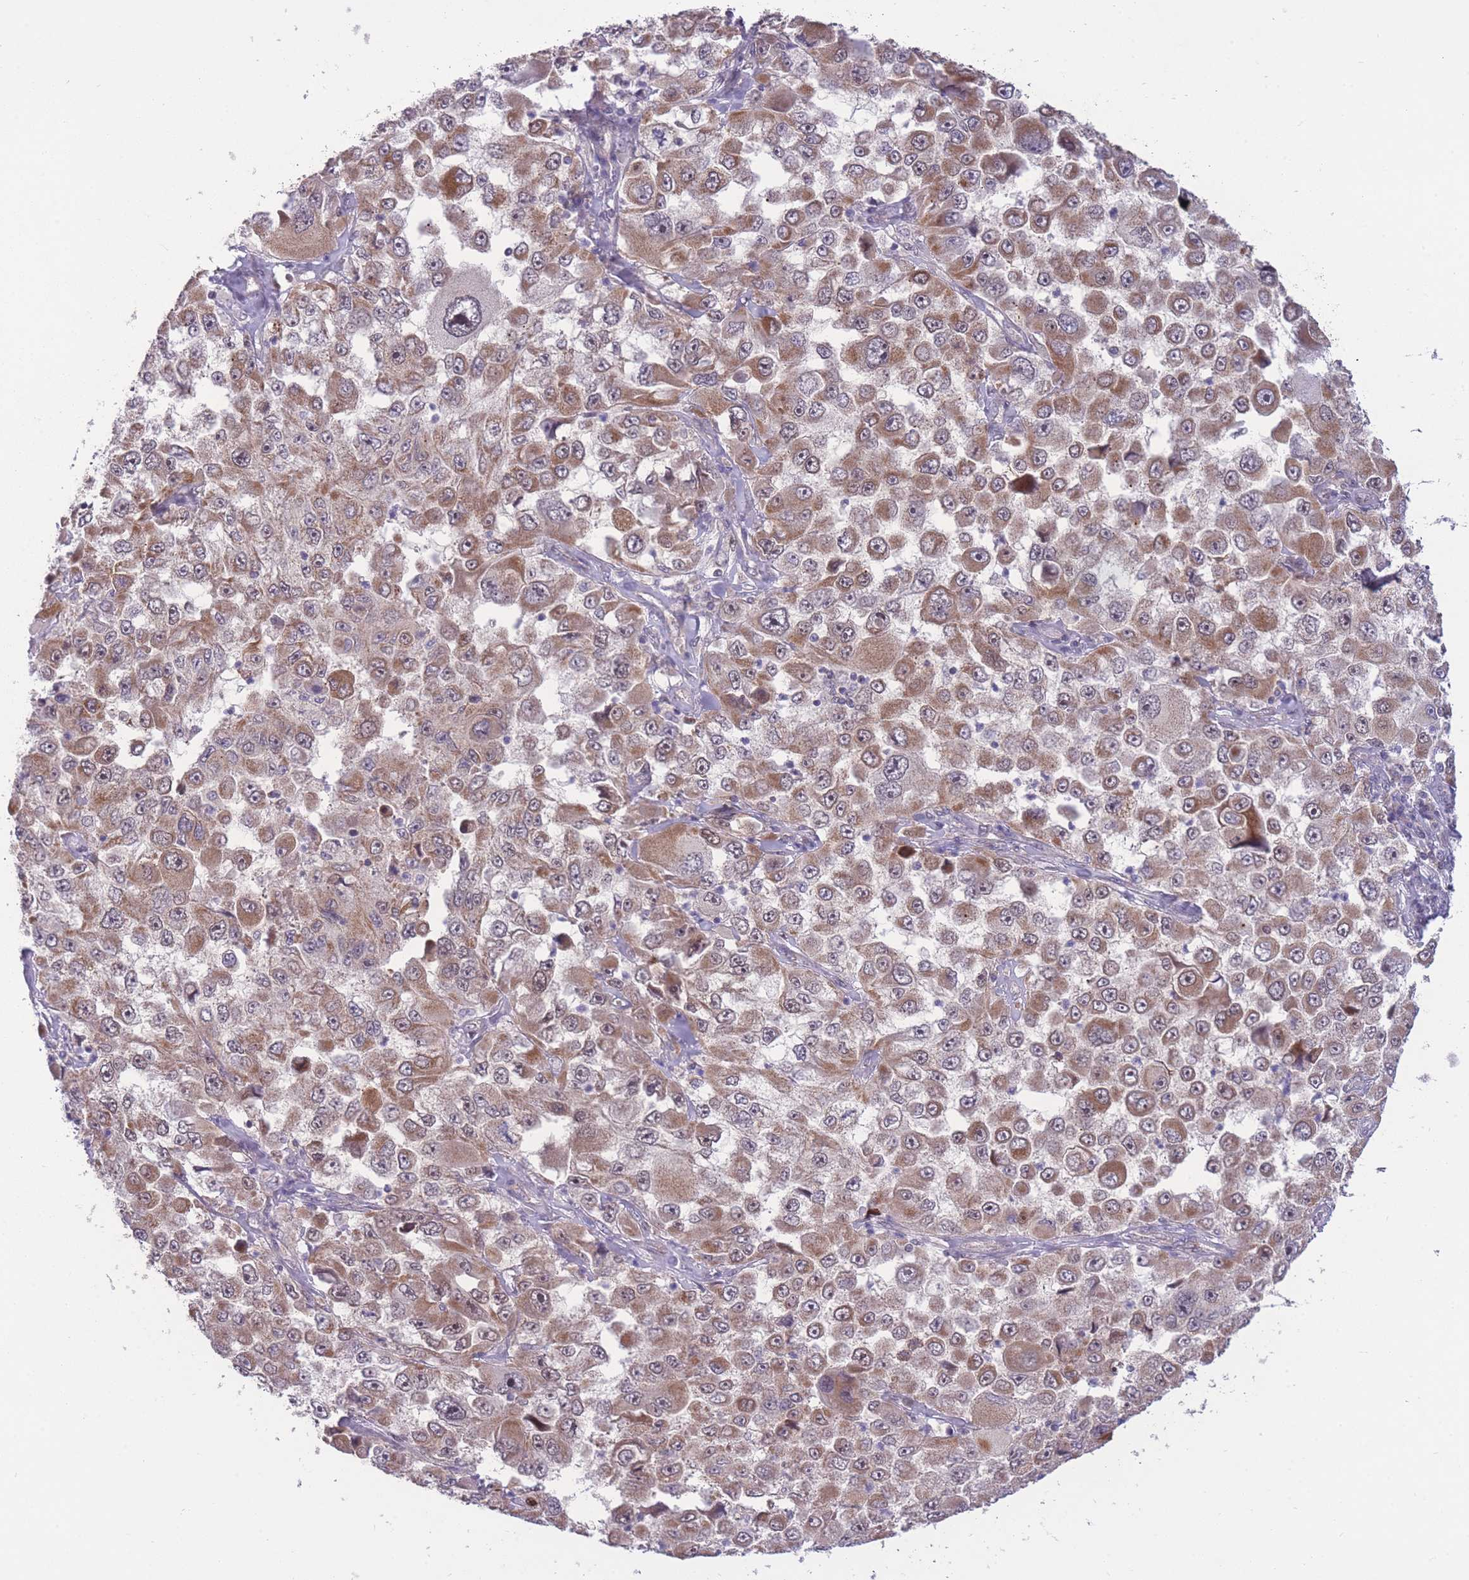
{"staining": {"intensity": "moderate", "quantity": ">75%", "location": "cytoplasmic/membranous"}, "tissue": "melanoma", "cell_type": "Tumor cells", "image_type": "cancer", "snomed": [{"axis": "morphology", "description": "Malignant melanoma, Metastatic site"}, {"axis": "topography", "description": "Lymph node"}], "caption": "Tumor cells exhibit medium levels of moderate cytoplasmic/membranous expression in approximately >75% of cells in human malignant melanoma (metastatic site). The protein of interest is shown in brown color, while the nuclei are stained blue.", "gene": "MCIDAS", "patient": {"sex": "male", "age": 62}}